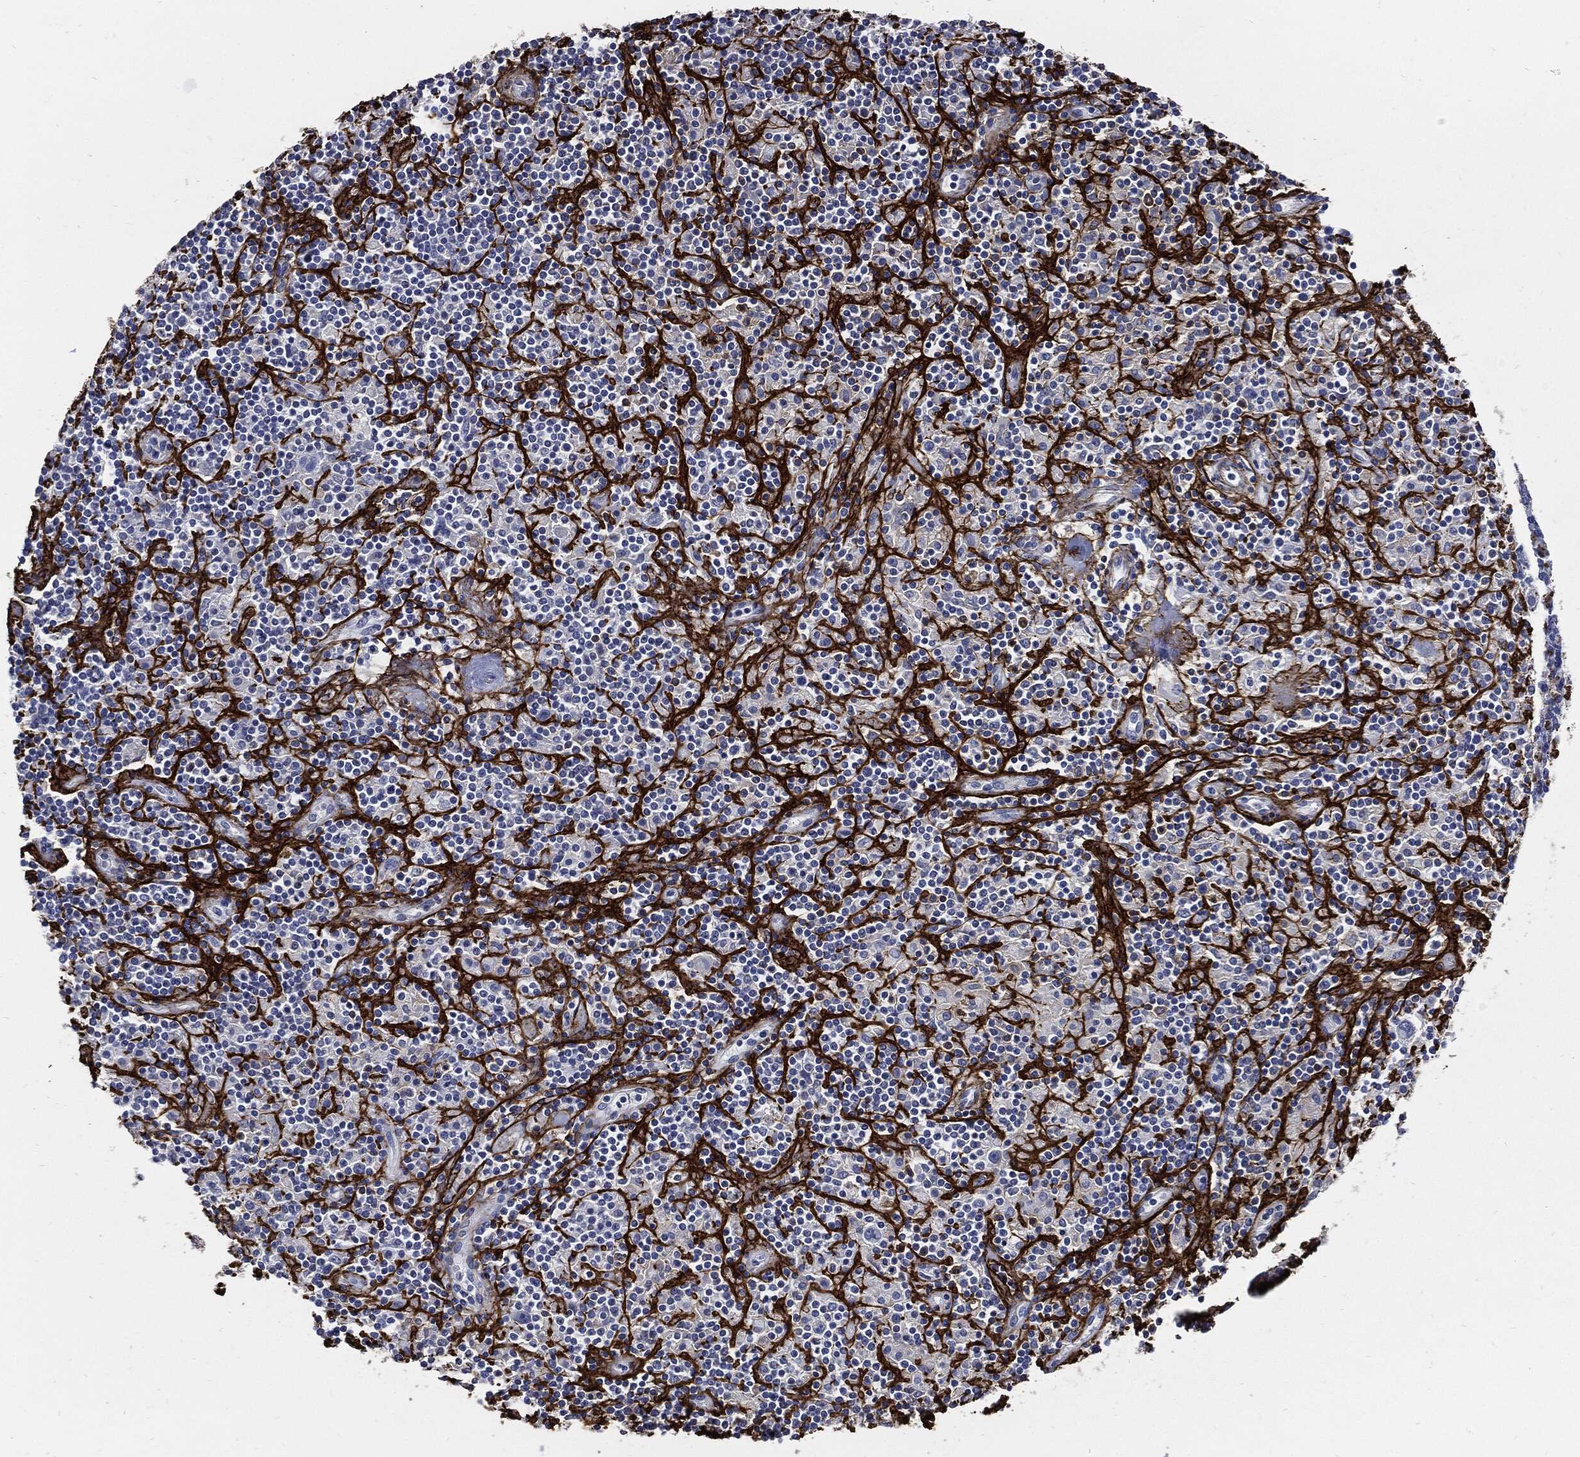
{"staining": {"intensity": "negative", "quantity": "none", "location": "none"}, "tissue": "lymphoma", "cell_type": "Tumor cells", "image_type": "cancer", "snomed": [{"axis": "morphology", "description": "Hodgkin's disease, NOS"}, {"axis": "topography", "description": "Lymph node"}], "caption": "IHC micrograph of neoplastic tissue: Hodgkin's disease stained with DAB (3,3'-diaminobenzidine) exhibits no significant protein expression in tumor cells.", "gene": "FBN1", "patient": {"sex": "male", "age": 70}}